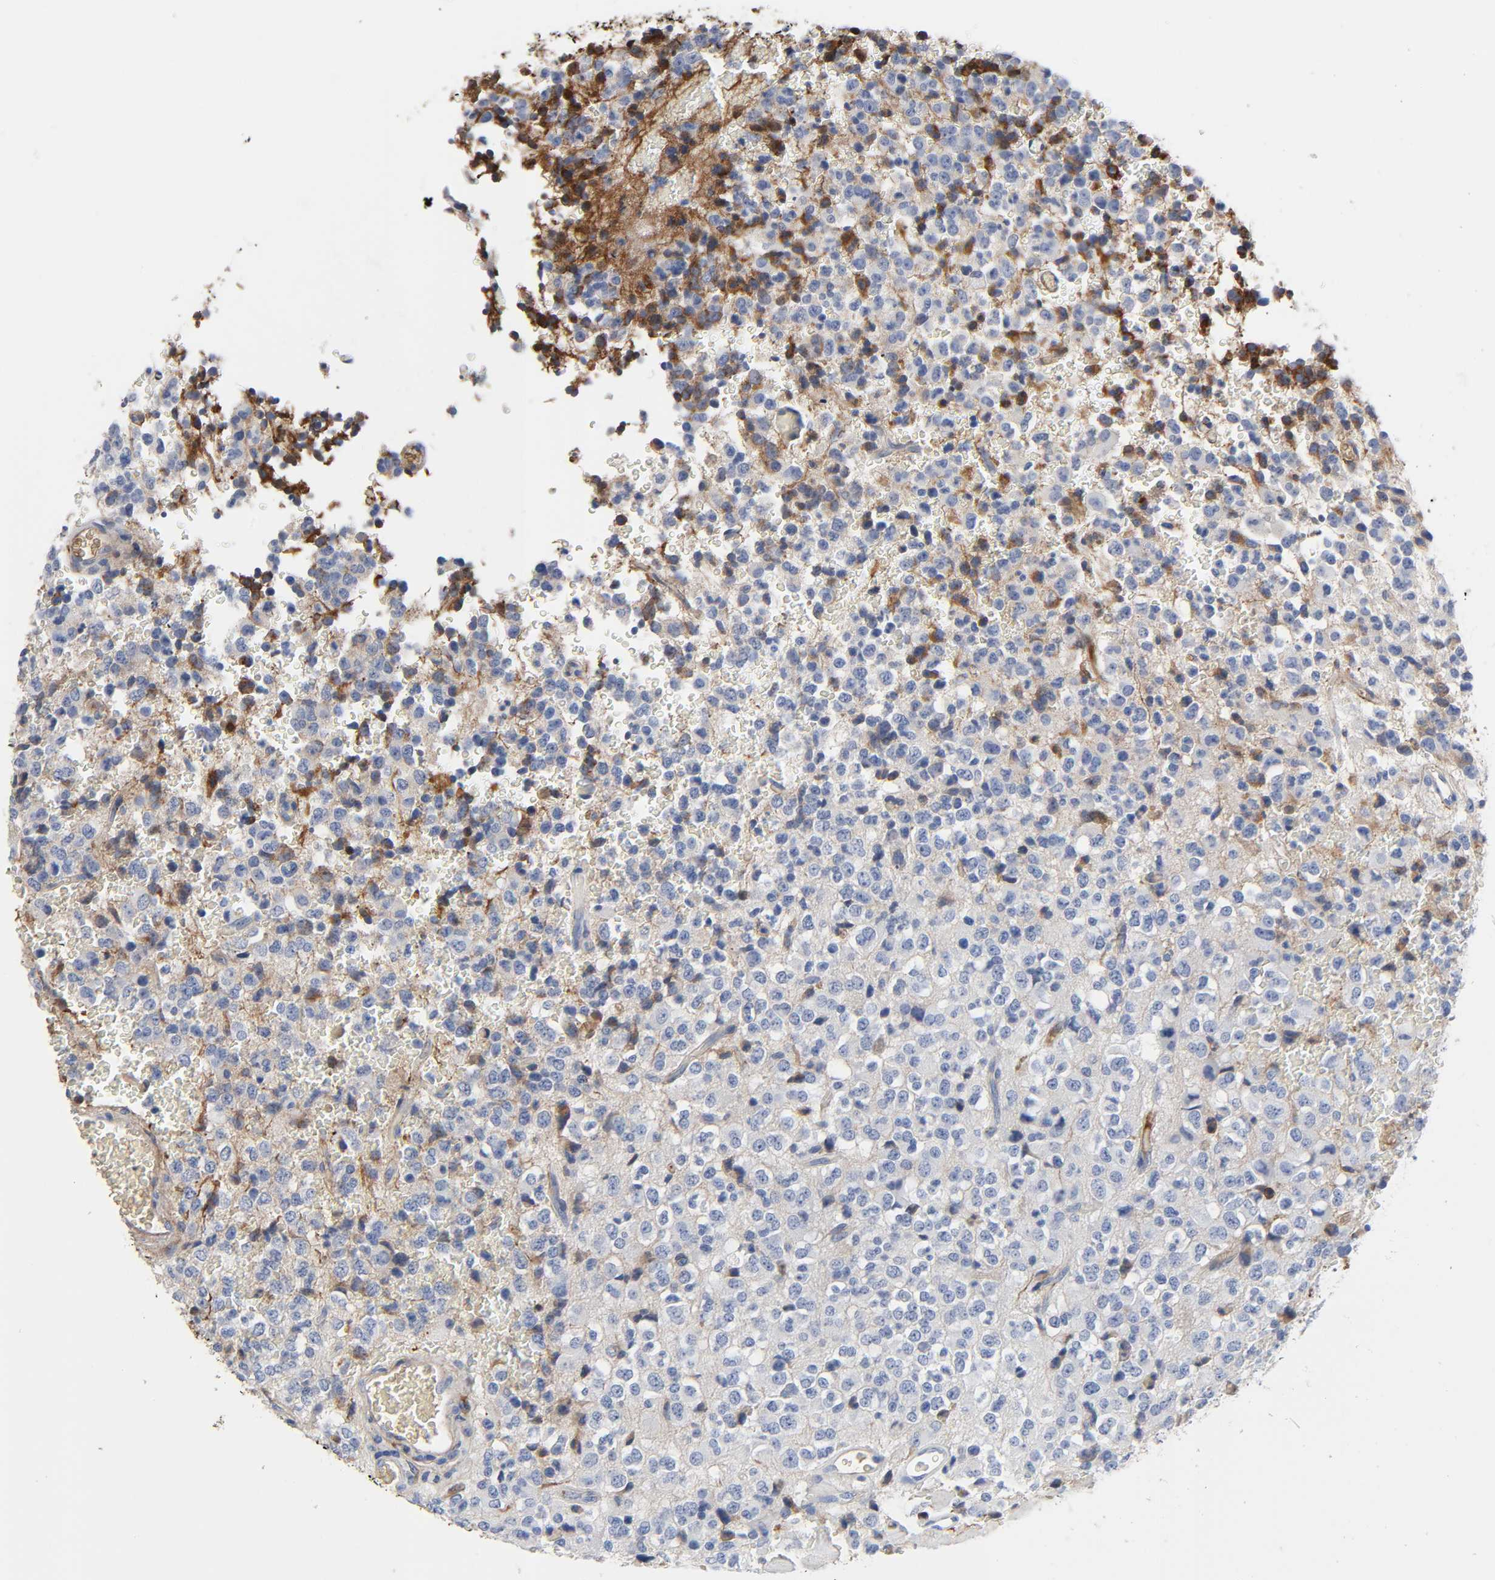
{"staining": {"intensity": "negative", "quantity": "none", "location": "none"}, "tissue": "glioma", "cell_type": "Tumor cells", "image_type": "cancer", "snomed": [{"axis": "morphology", "description": "Glioma, malignant, High grade"}, {"axis": "topography", "description": "pancreas cauda"}], "caption": "Histopathology image shows no protein positivity in tumor cells of glioma tissue.", "gene": "FBLN1", "patient": {"sex": "male", "age": 60}}